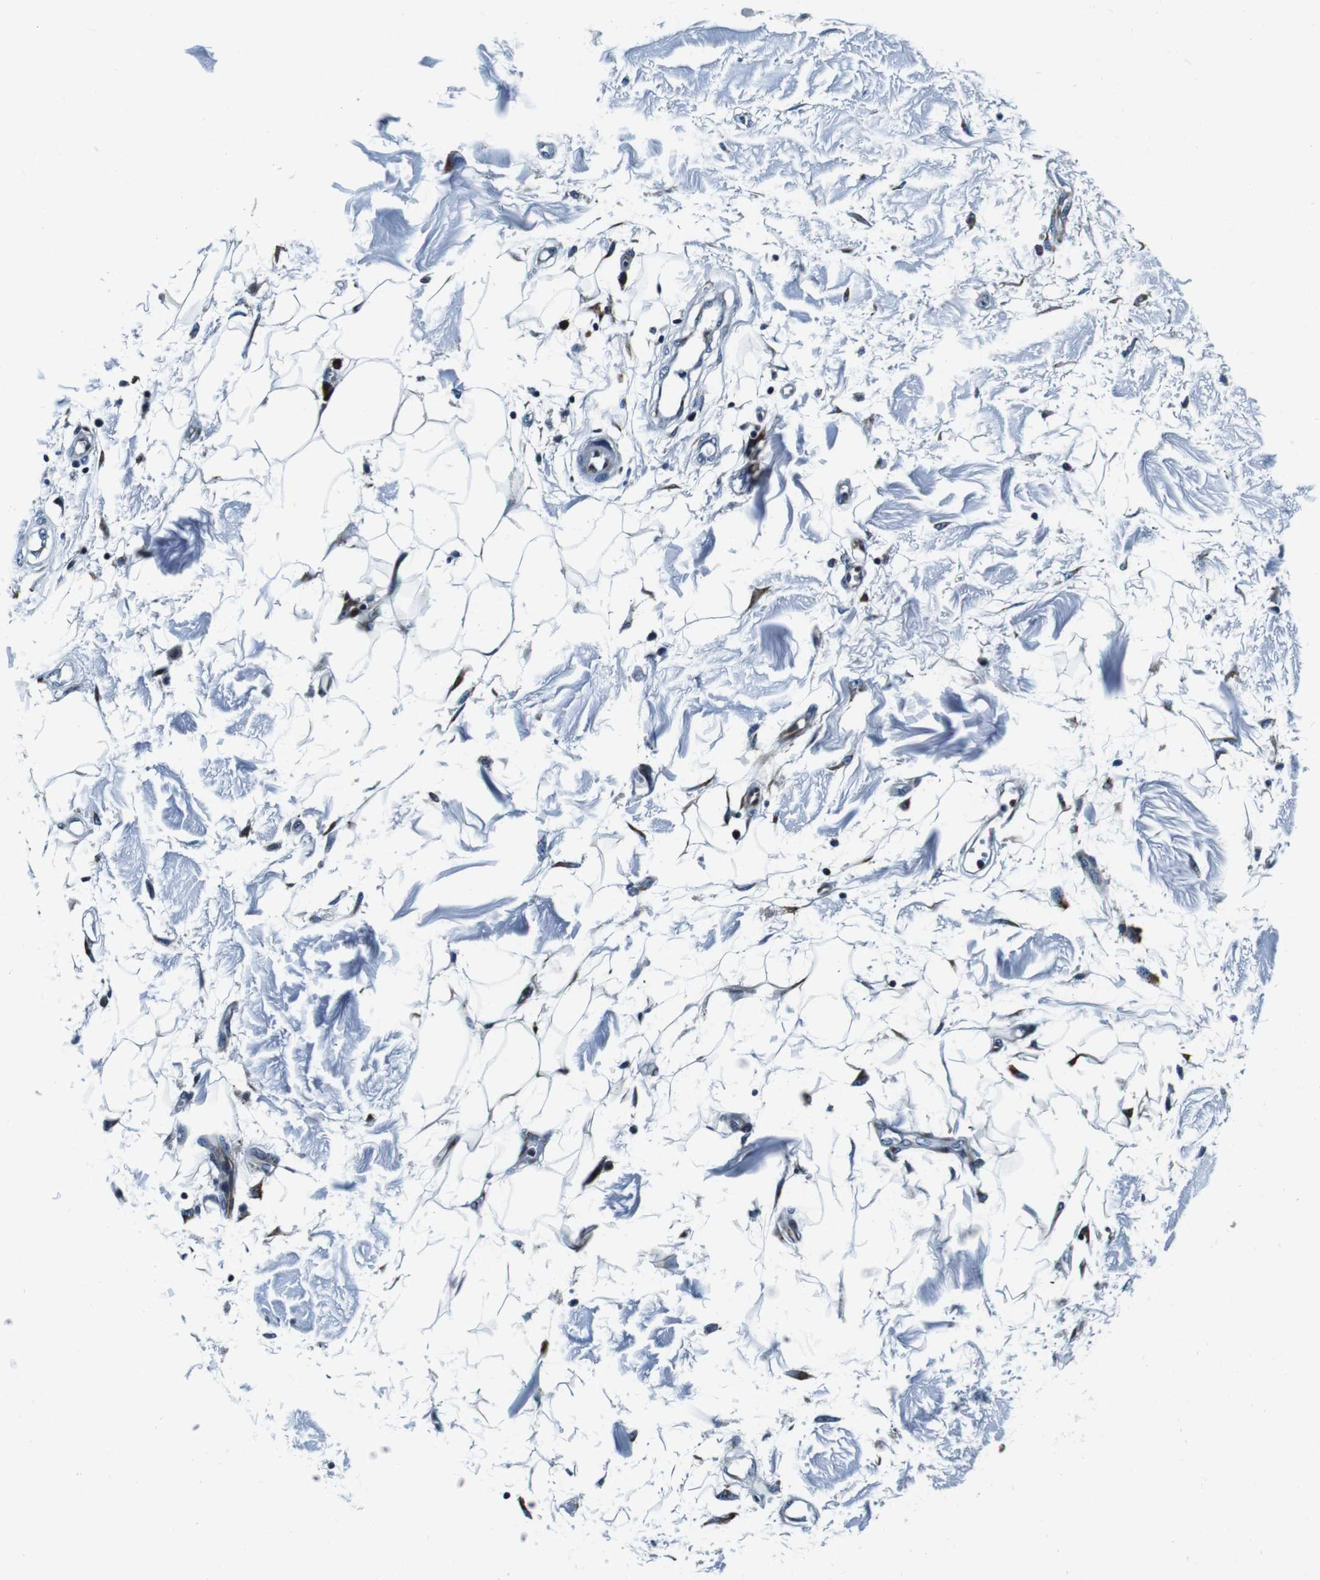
{"staining": {"intensity": "negative", "quantity": "none", "location": "none"}, "tissue": "adipose tissue", "cell_type": "Adipocytes", "image_type": "normal", "snomed": [{"axis": "morphology", "description": "Normal tissue, NOS"}, {"axis": "morphology", "description": "Squamous cell carcinoma, NOS"}, {"axis": "topography", "description": "Skin"}, {"axis": "topography", "description": "Peripheral nerve tissue"}], "caption": "This is an immunohistochemistry photomicrograph of normal adipose tissue. There is no expression in adipocytes.", "gene": "FAR2", "patient": {"sex": "male", "age": 83}}